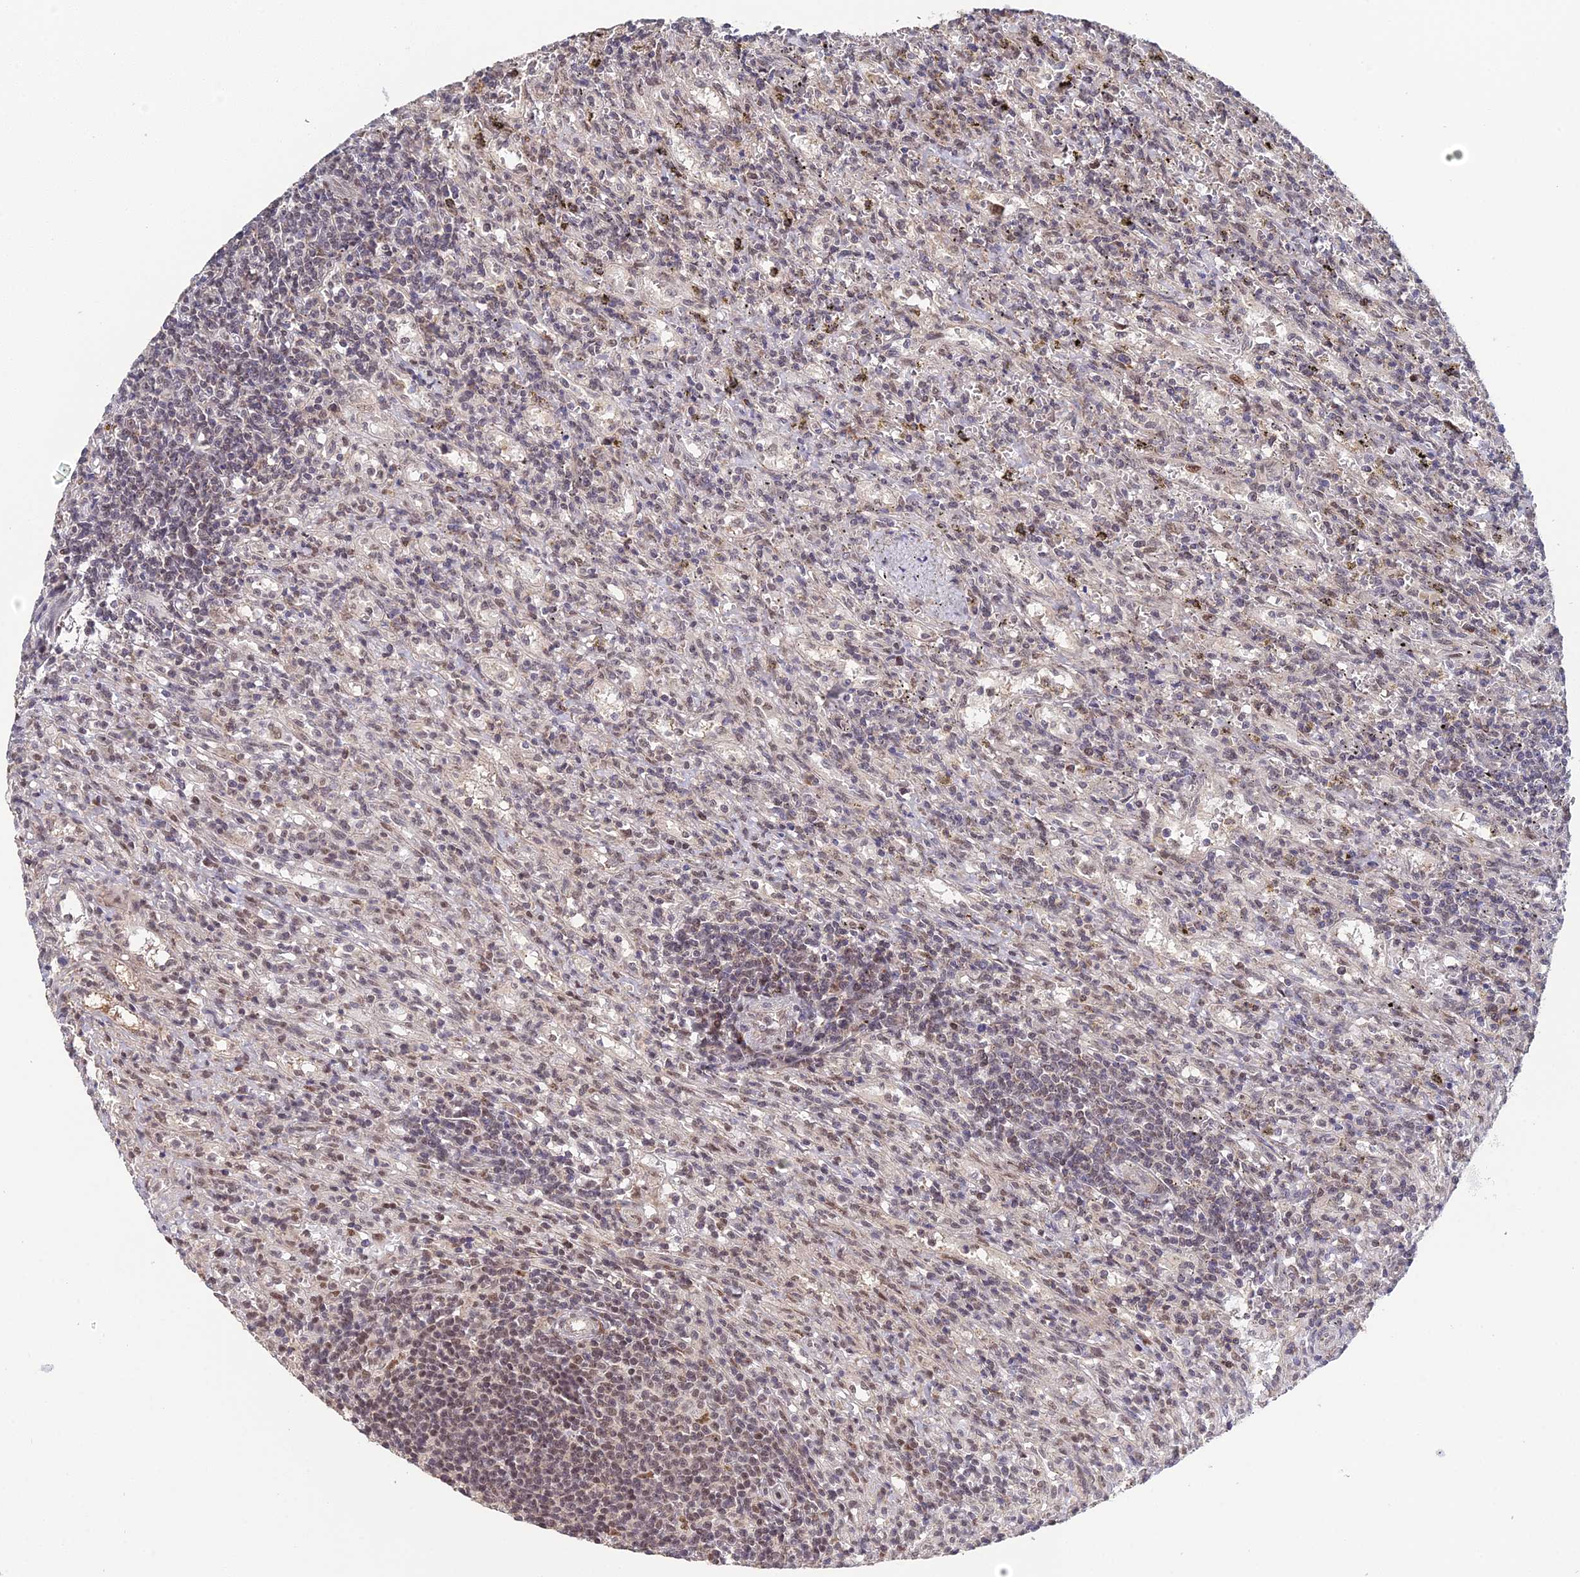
{"staining": {"intensity": "weak", "quantity": "<25%", "location": "nuclear"}, "tissue": "lymphoma", "cell_type": "Tumor cells", "image_type": "cancer", "snomed": [{"axis": "morphology", "description": "Malignant lymphoma, non-Hodgkin's type, Low grade"}, {"axis": "topography", "description": "Spleen"}], "caption": "DAB (3,3'-diaminobenzidine) immunohistochemical staining of human low-grade malignant lymphoma, non-Hodgkin's type displays no significant staining in tumor cells.", "gene": "ERCC5", "patient": {"sex": "male", "age": 76}}